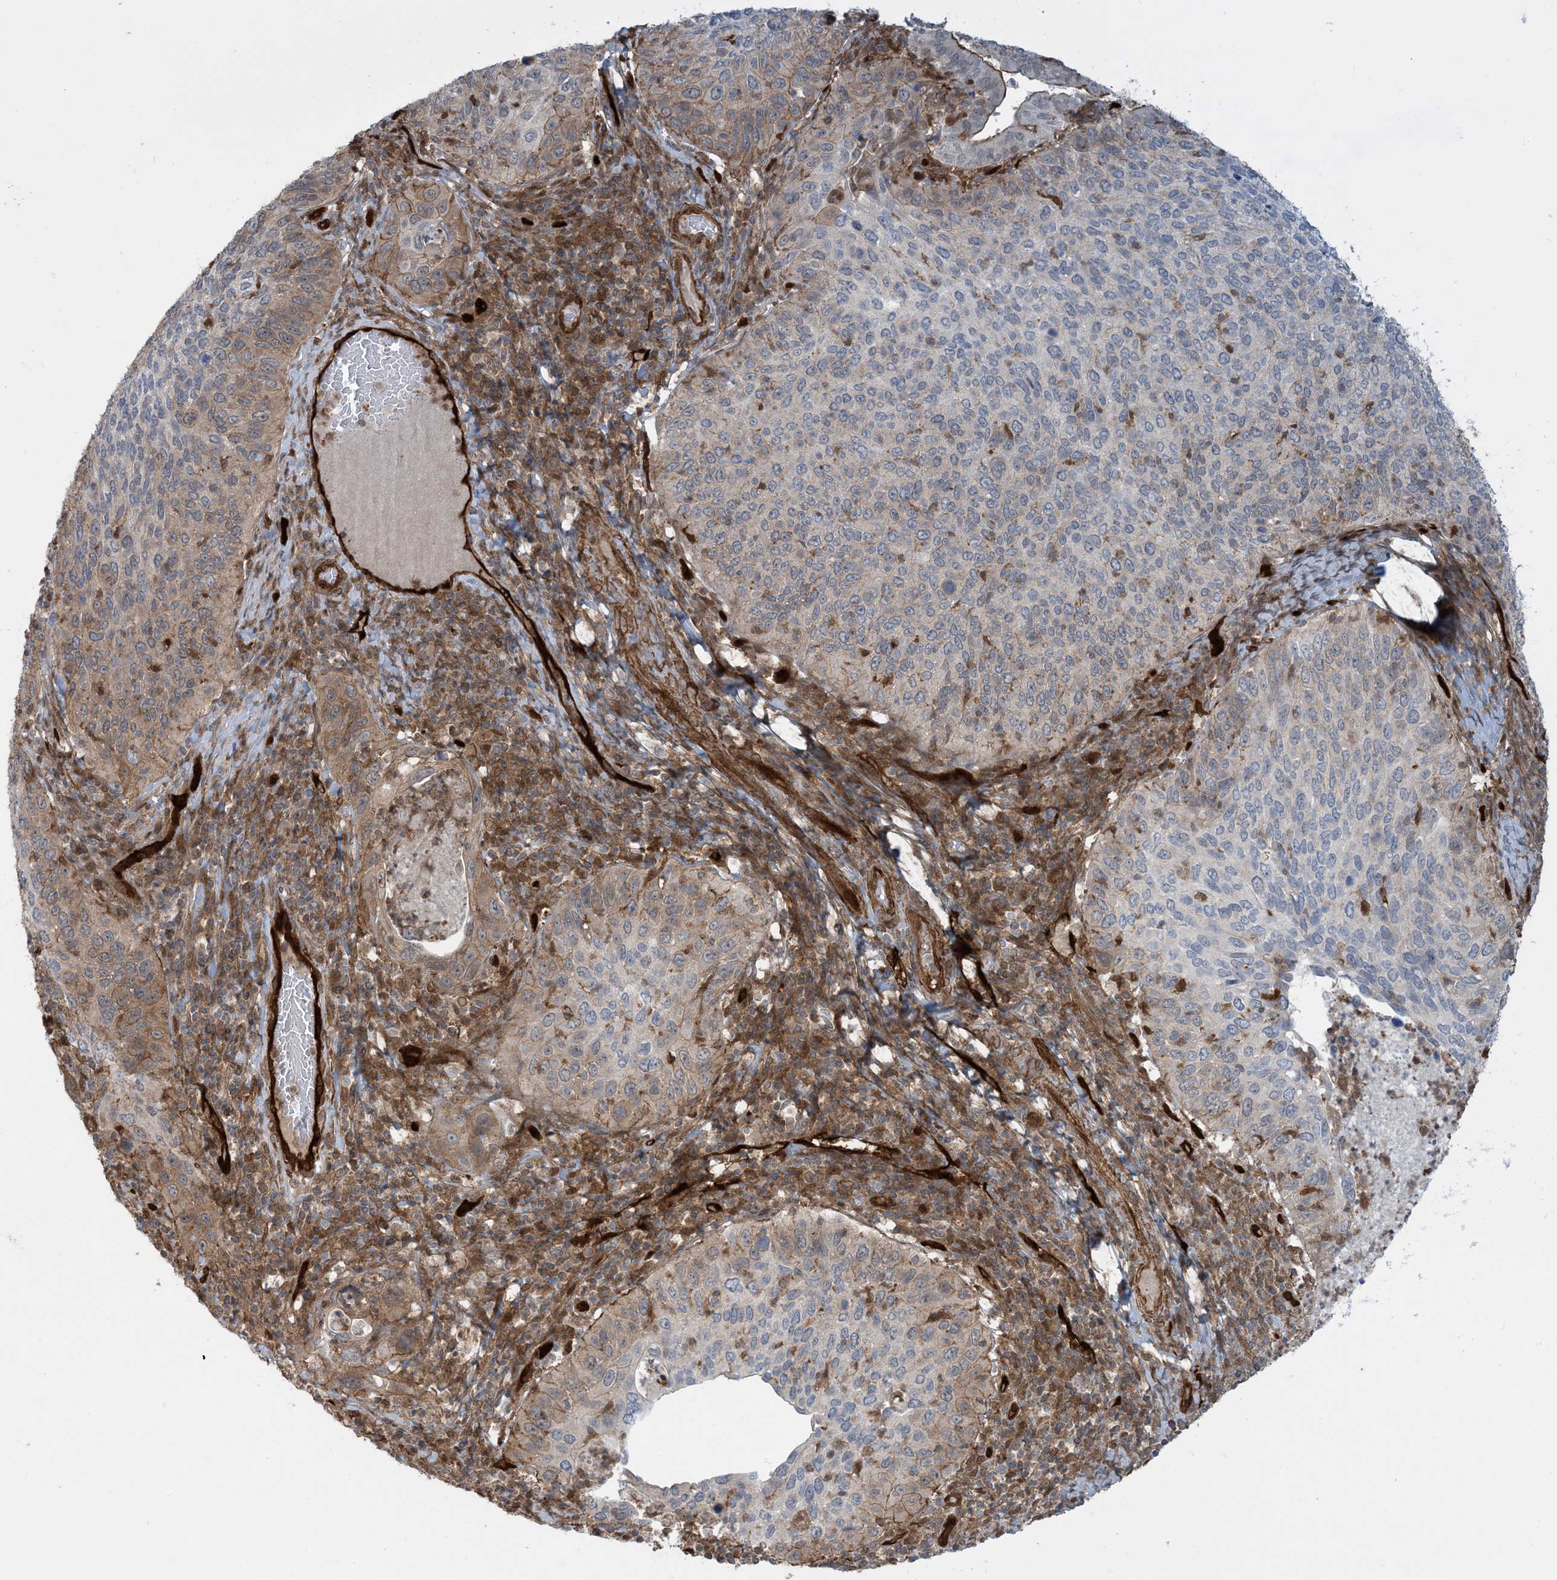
{"staining": {"intensity": "moderate", "quantity": "<25%", "location": "cytoplasmic/membranous"}, "tissue": "cervical cancer", "cell_type": "Tumor cells", "image_type": "cancer", "snomed": [{"axis": "morphology", "description": "Squamous cell carcinoma, NOS"}, {"axis": "topography", "description": "Cervix"}], "caption": "Cervical cancer stained for a protein reveals moderate cytoplasmic/membranous positivity in tumor cells.", "gene": "PPM1F", "patient": {"sex": "female", "age": 38}}